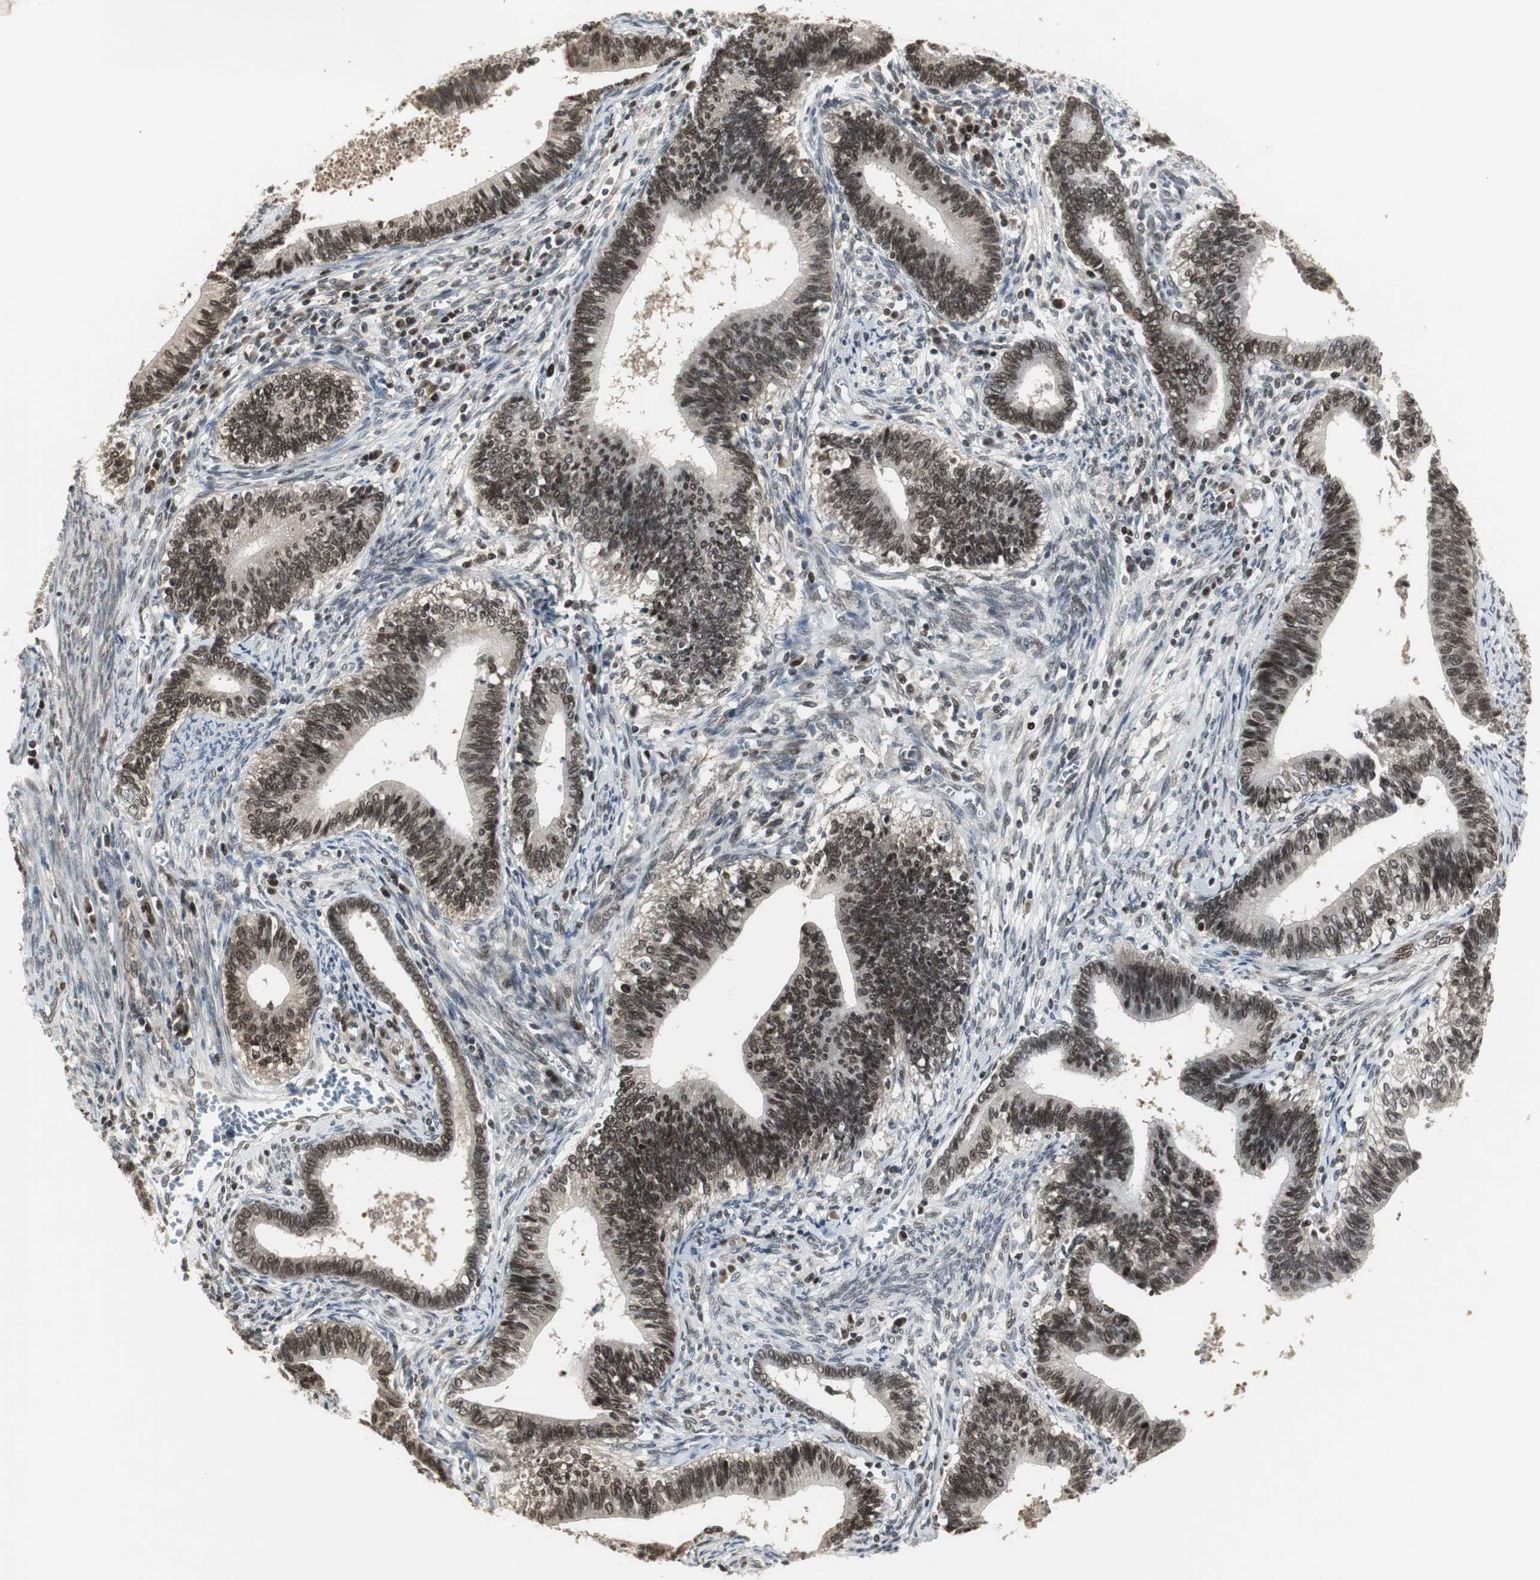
{"staining": {"intensity": "moderate", "quantity": ">75%", "location": "nuclear"}, "tissue": "cervical cancer", "cell_type": "Tumor cells", "image_type": "cancer", "snomed": [{"axis": "morphology", "description": "Adenocarcinoma, NOS"}, {"axis": "topography", "description": "Cervix"}], "caption": "Immunohistochemistry histopathology image of human cervical cancer (adenocarcinoma) stained for a protein (brown), which displays medium levels of moderate nuclear staining in approximately >75% of tumor cells.", "gene": "MPG", "patient": {"sex": "female", "age": 44}}